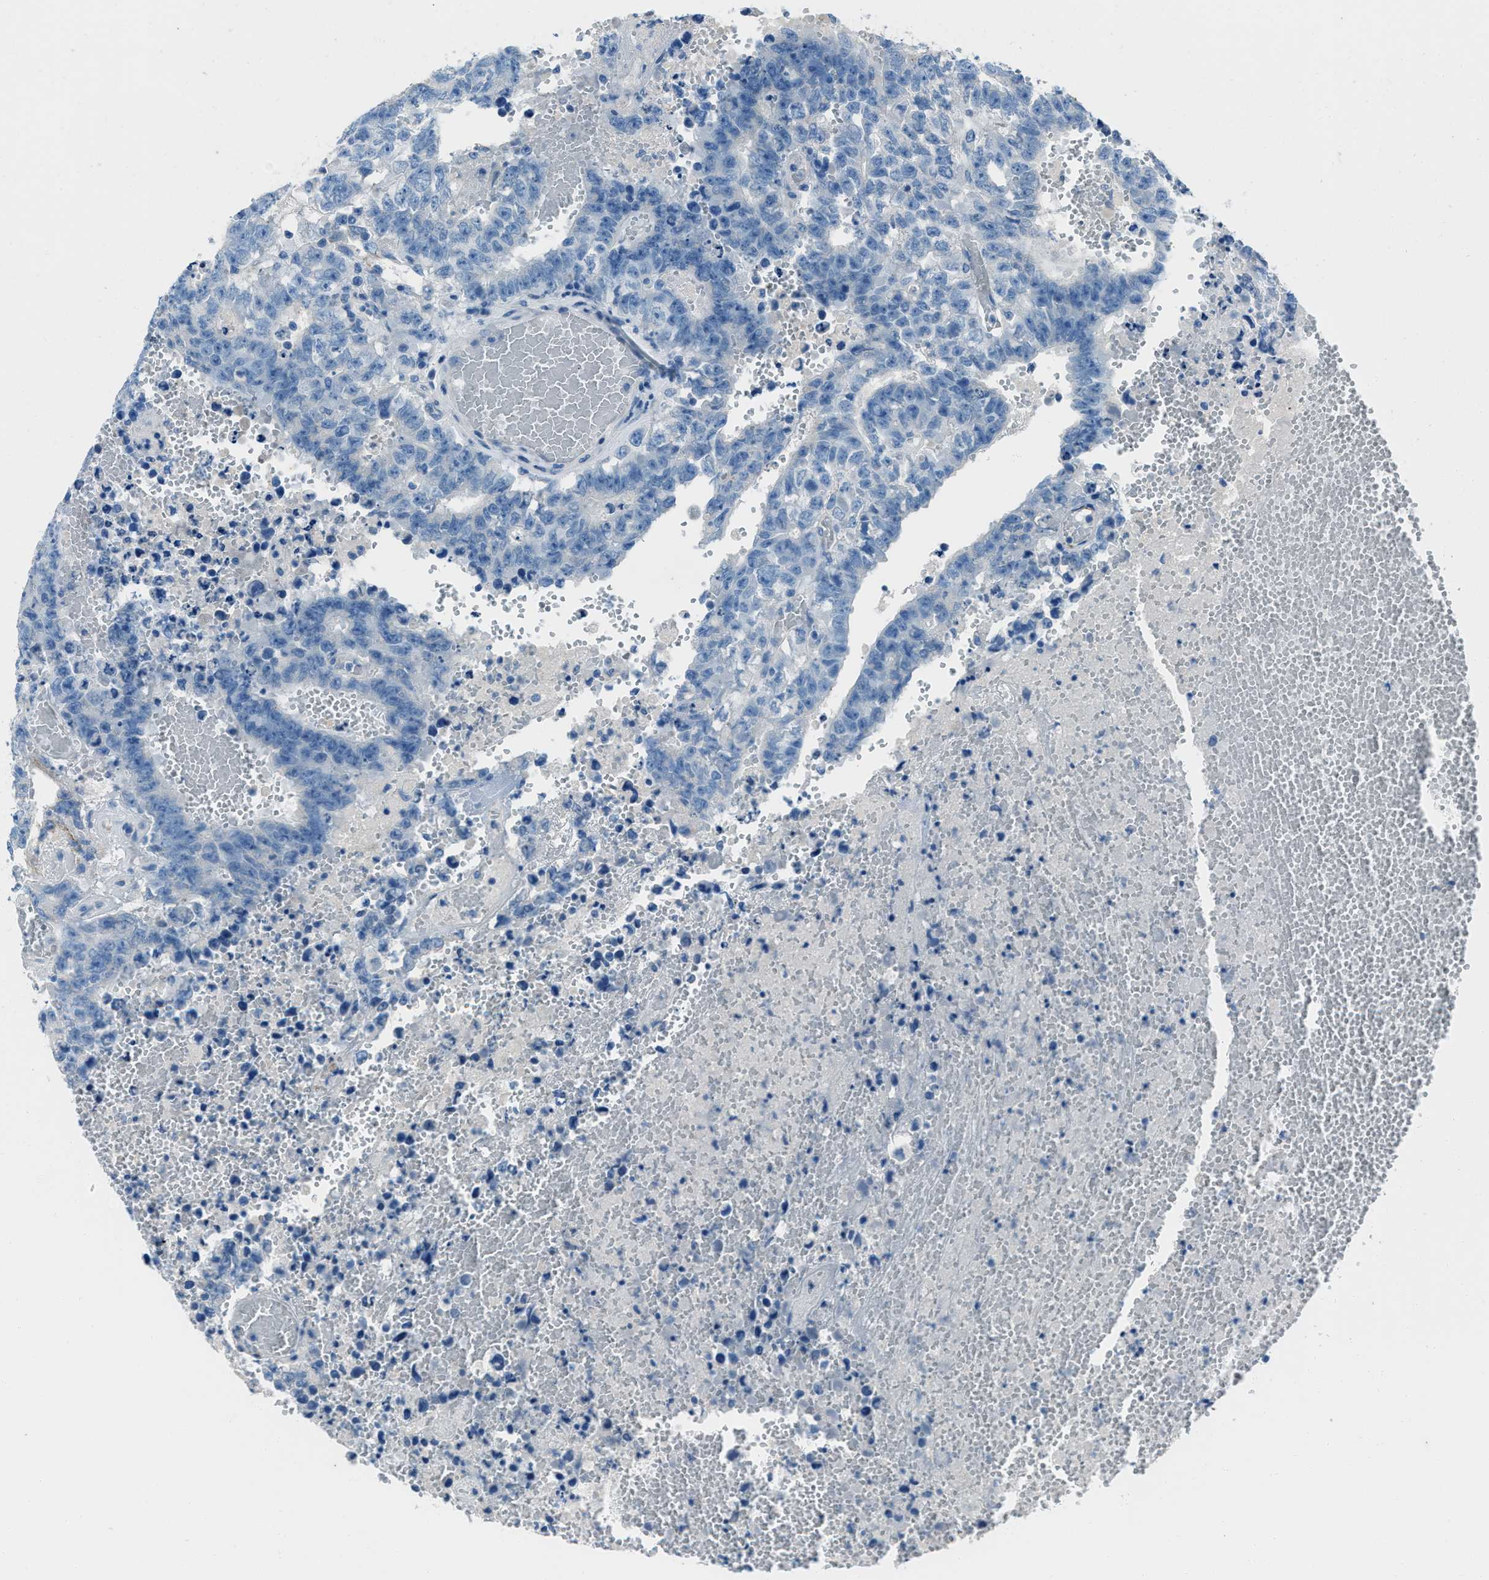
{"staining": {"intensity": "negative", "quantity": "none", "location": "none"}, "tissue": "testis cancer", "cell_type": "Tumor cells", "image_type": "cancer", "snomed": [{"axis": "morphology", "description": "Carcinoma, Embryonal, NOS"}, {"axis": "topography", "description": "Testis"}], "caption": "Tumor cells show no significant expression in testis cancer.", "gene": "AMACR", "patient": {"sex": "male", "age": 25}}